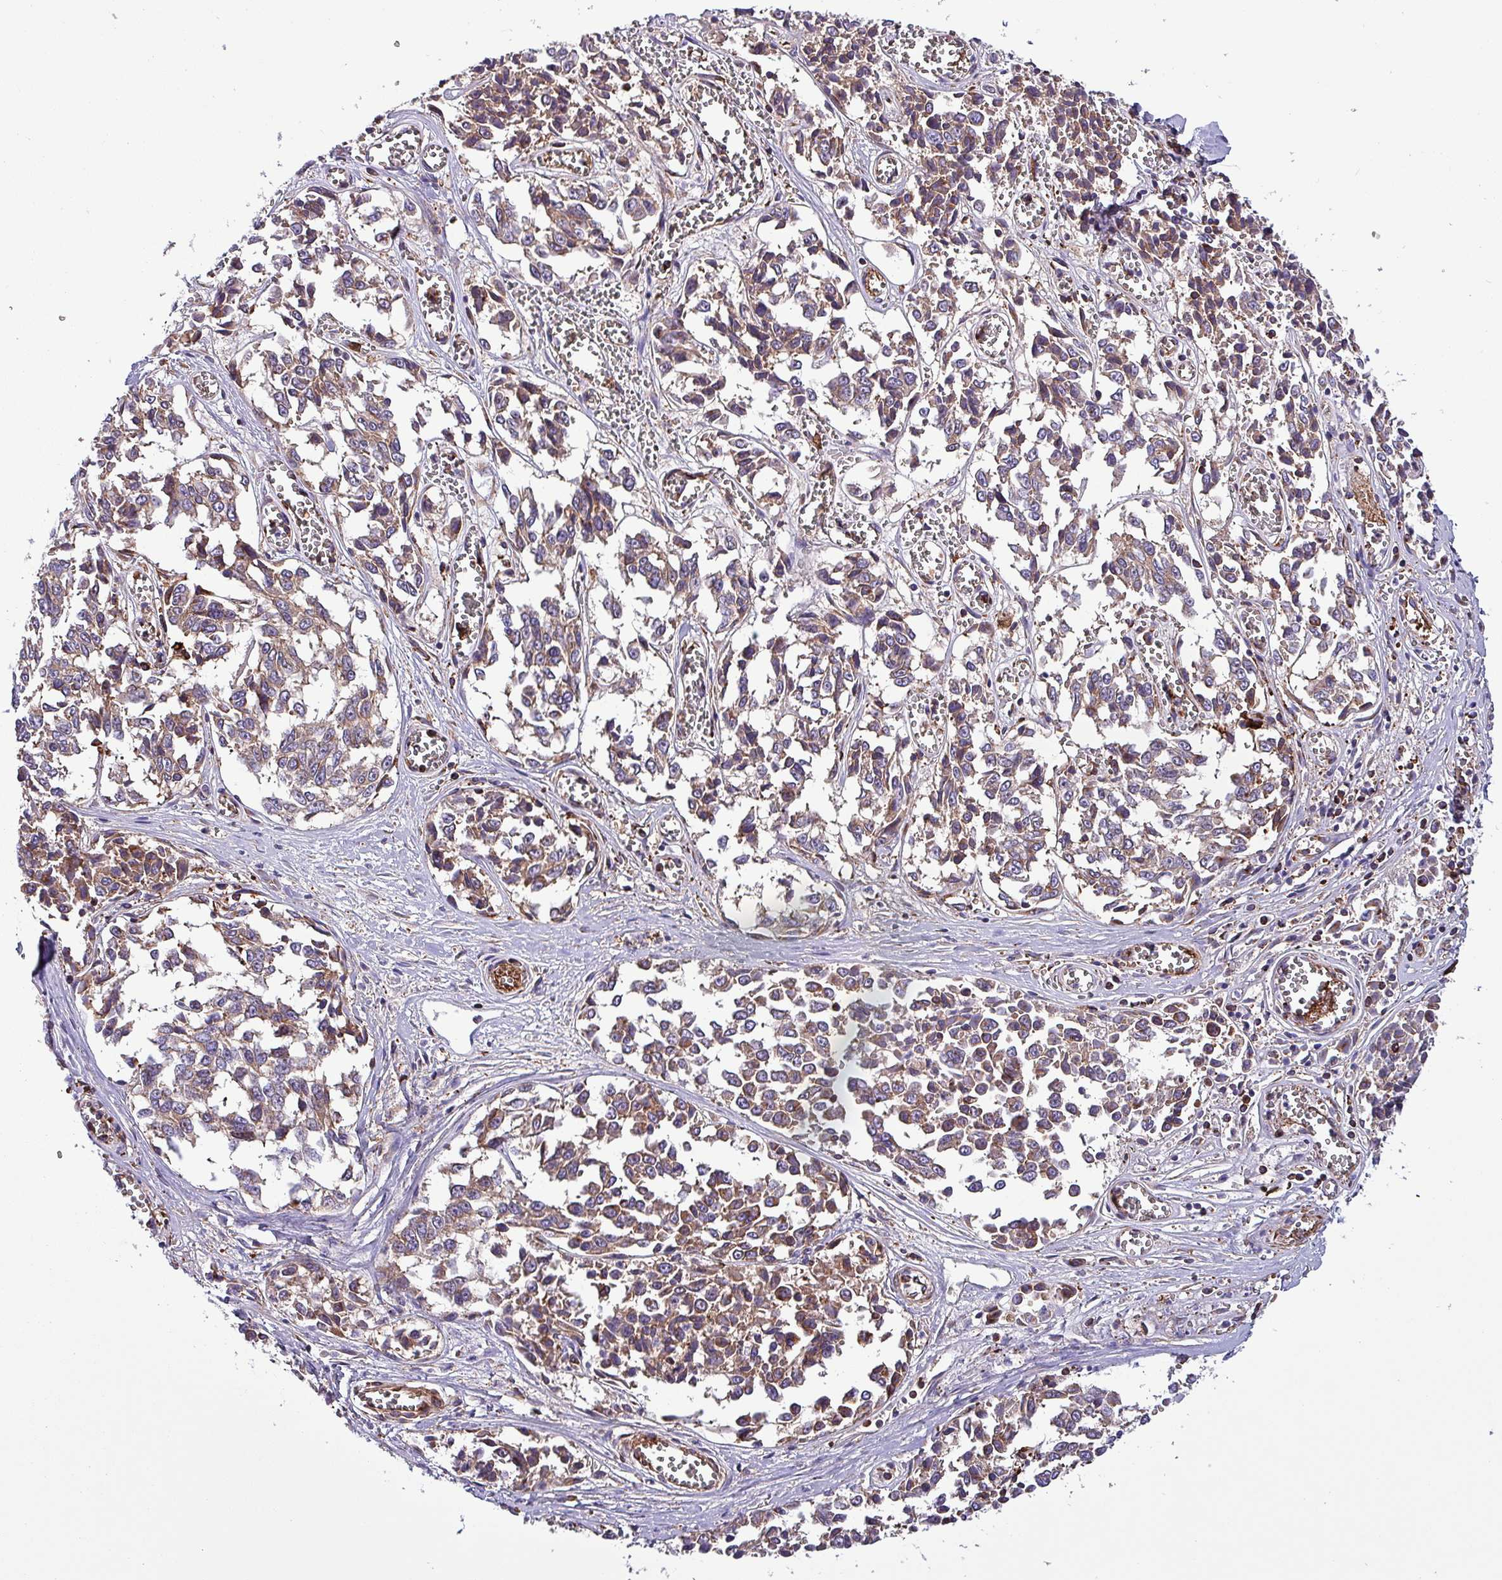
{"staining": {"intensity": "moderate", "quantity": ">75%", "location": "cytoplasmic/membranous"}, "tissue": "melanoma", "cell_type": "Tumor cells", "image_type": "cancer", "snomed": [{"axis": "morphology", "description": "Malignant melanoma, NOS"}, {"axis": "topography", "description": "Skin"}], "caption": "Approximately >75% of tumor cells in melanoma show moderate cytoplasmic/membranous protein staining as visualized by brown immunohistochemical staining.", "gene": "VAMP4", "patient": {"sex": "female", "age": 64}}